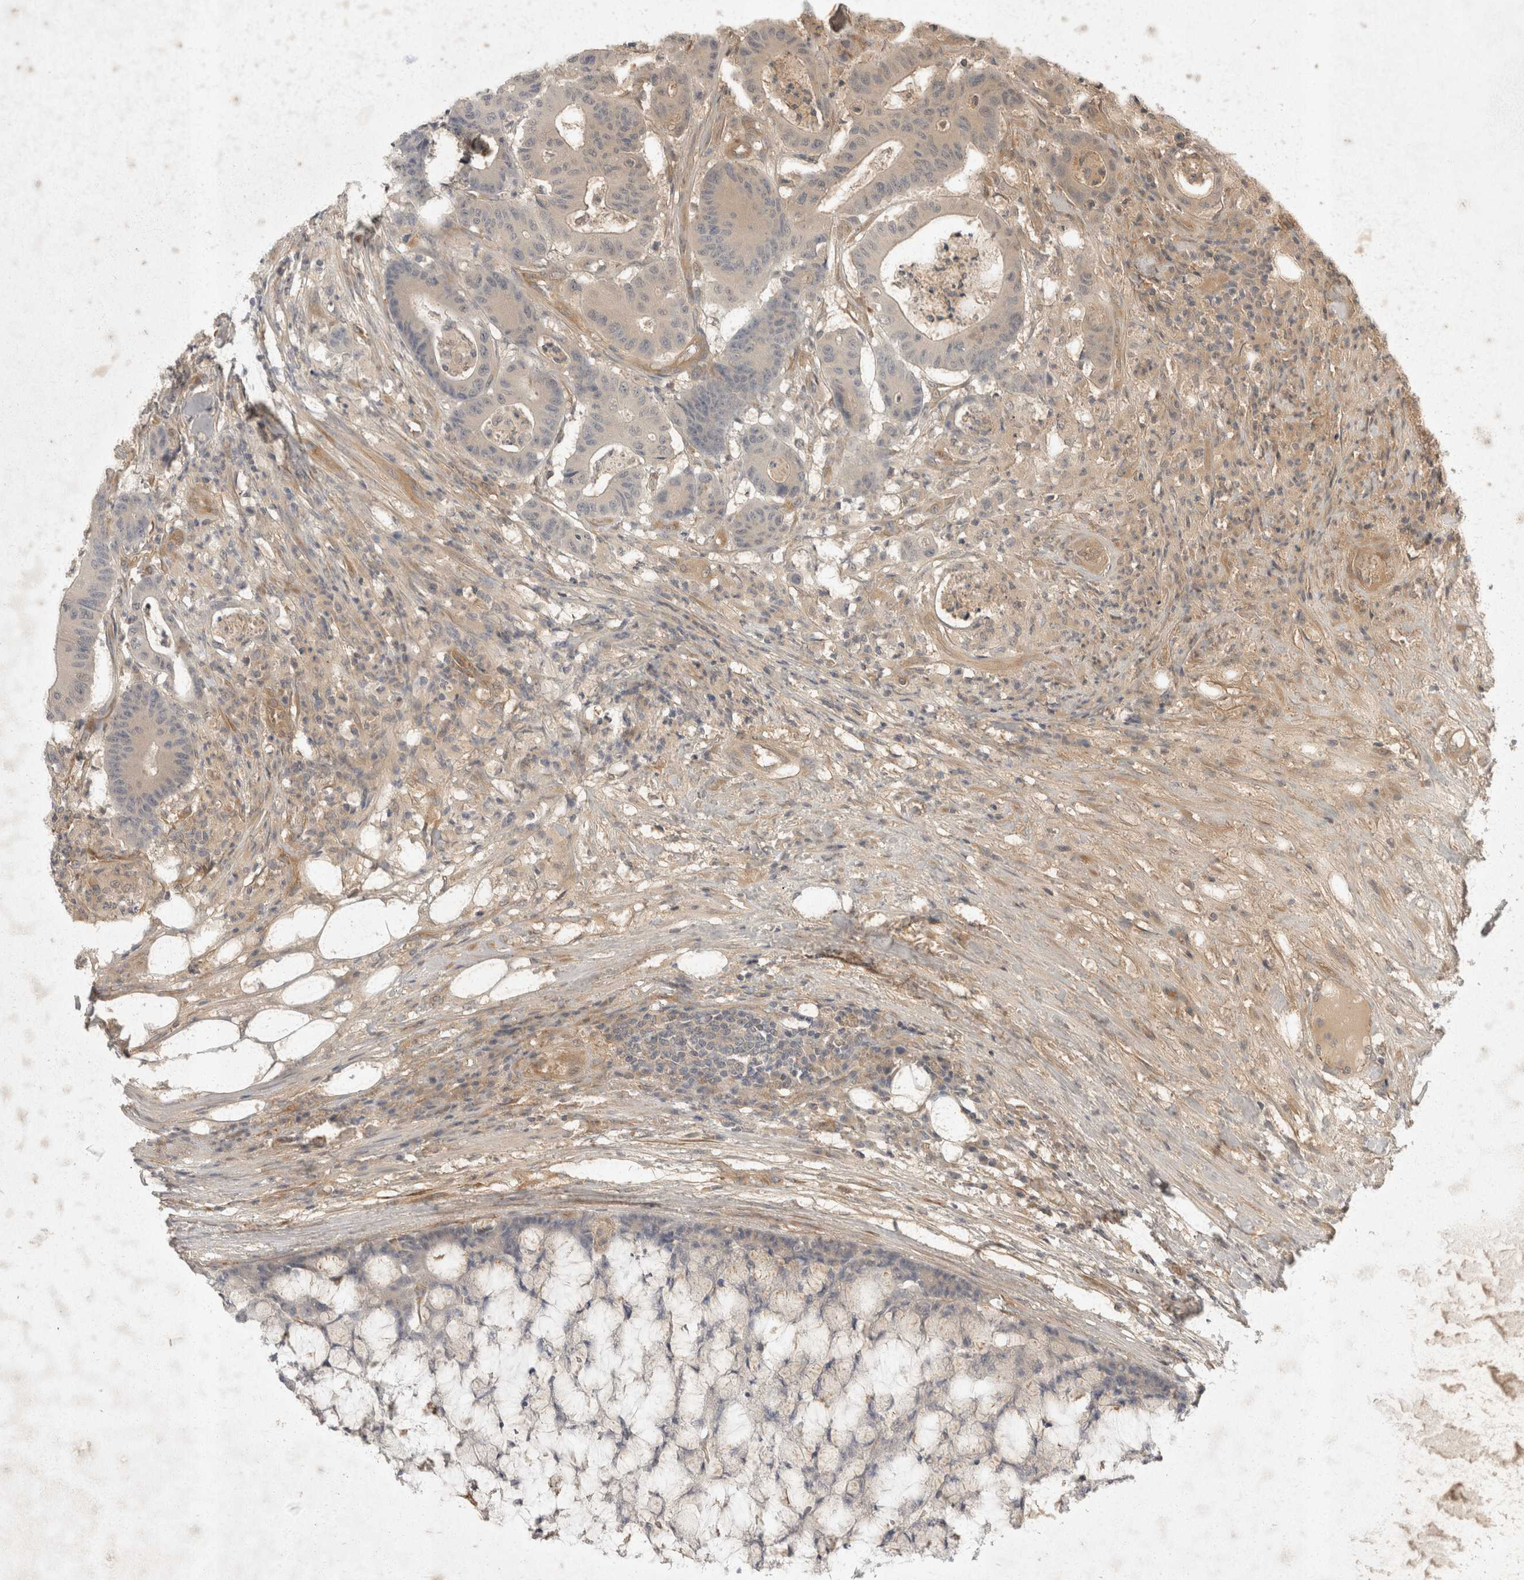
{"staining": {"intensity": "negative", "quantity": "none", "location": "none"}, "tissue": "colorectal cancer", "cell_type": "Tumor cells", "image_type": "cancer", "snomed": [{"axis": "morphology", "description": "Adenocarcinoma, NOS"}, {"axis": "topography", "description": "Colon"}], "caption": "The IHC micrograph has no significant staining in tumor cells of colorectal adenocarcinoma tissue.", "gene": "EIF4G3", "patient": {"sex": "female", "age": 84}}